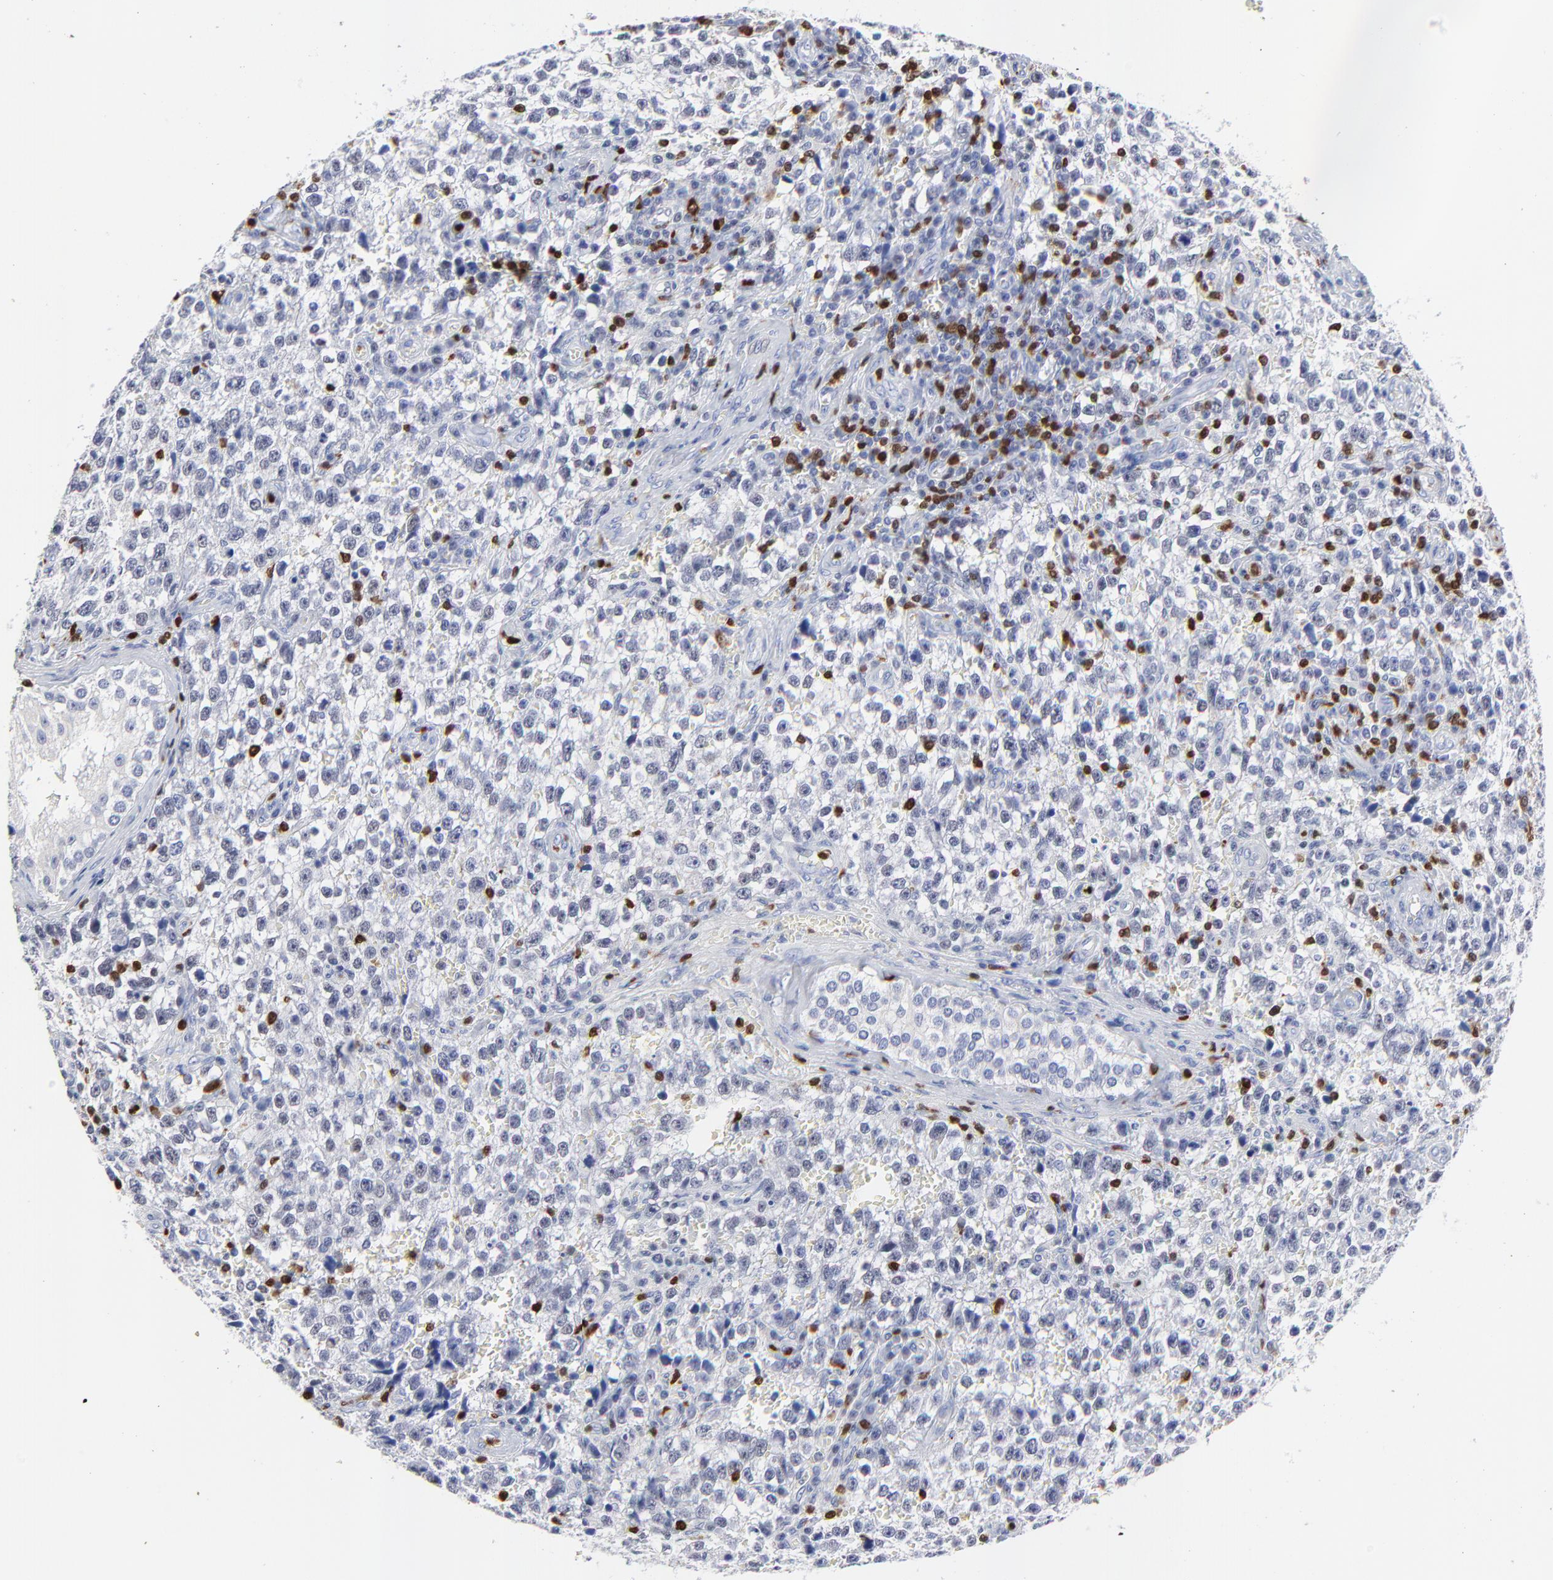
{"staining": {"intensity": "negative", "quantity": "none", "location": "none"}, "tissue": "testis cancer", "cell_type": "Tumor cells", "image_type": "cancer", "snomed": [{"axis": "morphology", "description": "Seminoma, NOS"}, {"axis": "topography", "description": "Testis"}], "caption": "Protein analysis of seminoma (testis) displays no significant expression in tumor cells.", "gene": "ZAP70", "patient": {"sex": "male", "age": 38}}